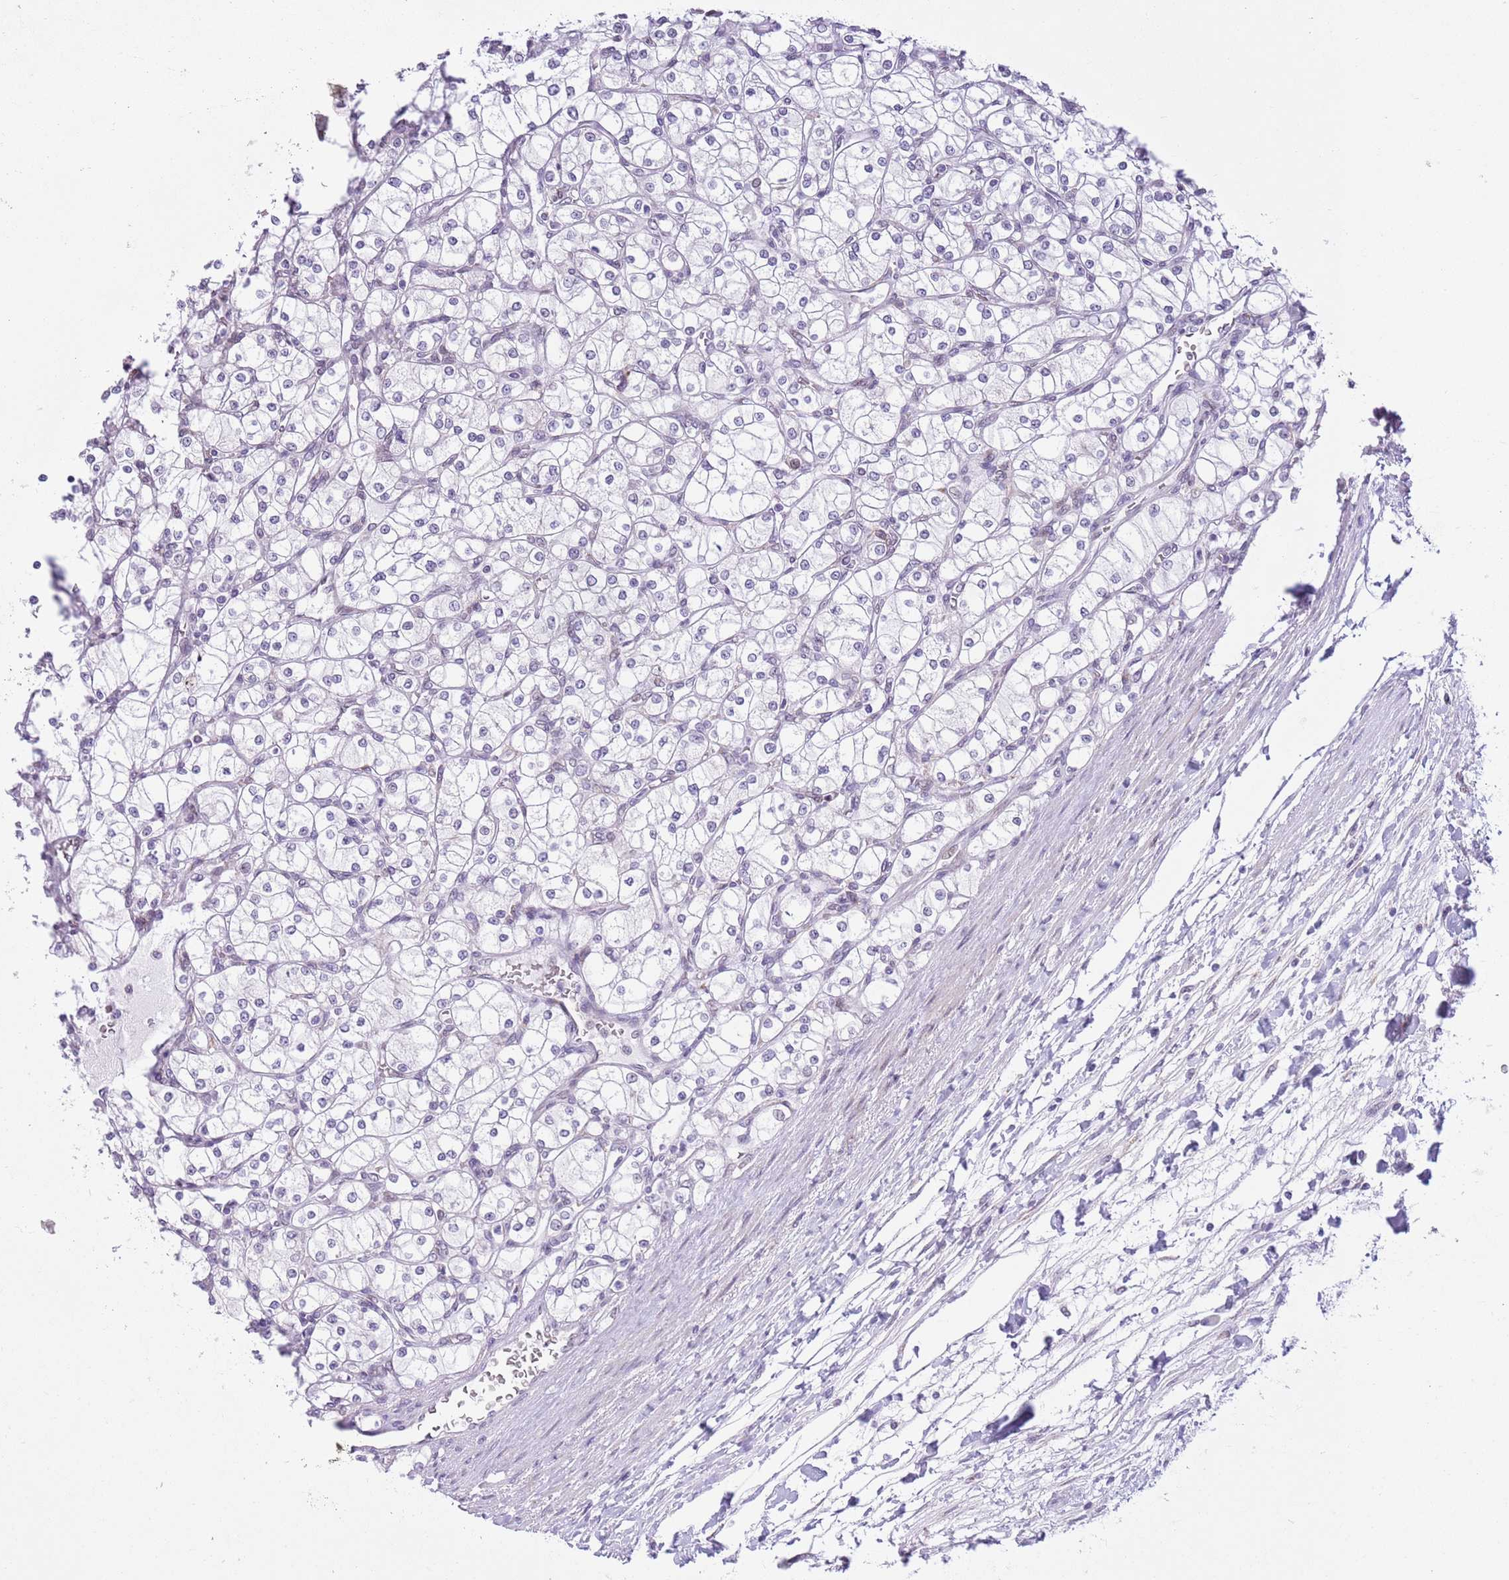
{"staining": {"intensity": "negative", "quantity": "none", "location": "none"}, "tissue": "renal cancer", "cell_type": "Tumor cells", "image_type": "cancer", "snomed": [{"axis": "morphology", "description": "Adenocarcinoma, NOS"}, {"axis": "topography", "description": "Kidney"}], "caption": "A histopathology image of human renal cancer is negative for staining in tumor cells. (DAB (3,3'-diaminobenzidine) immunohistochemistry (IHC), high magnification).", "gene": "ZNF576", "patient": {"sex": "male", "age": 80}}